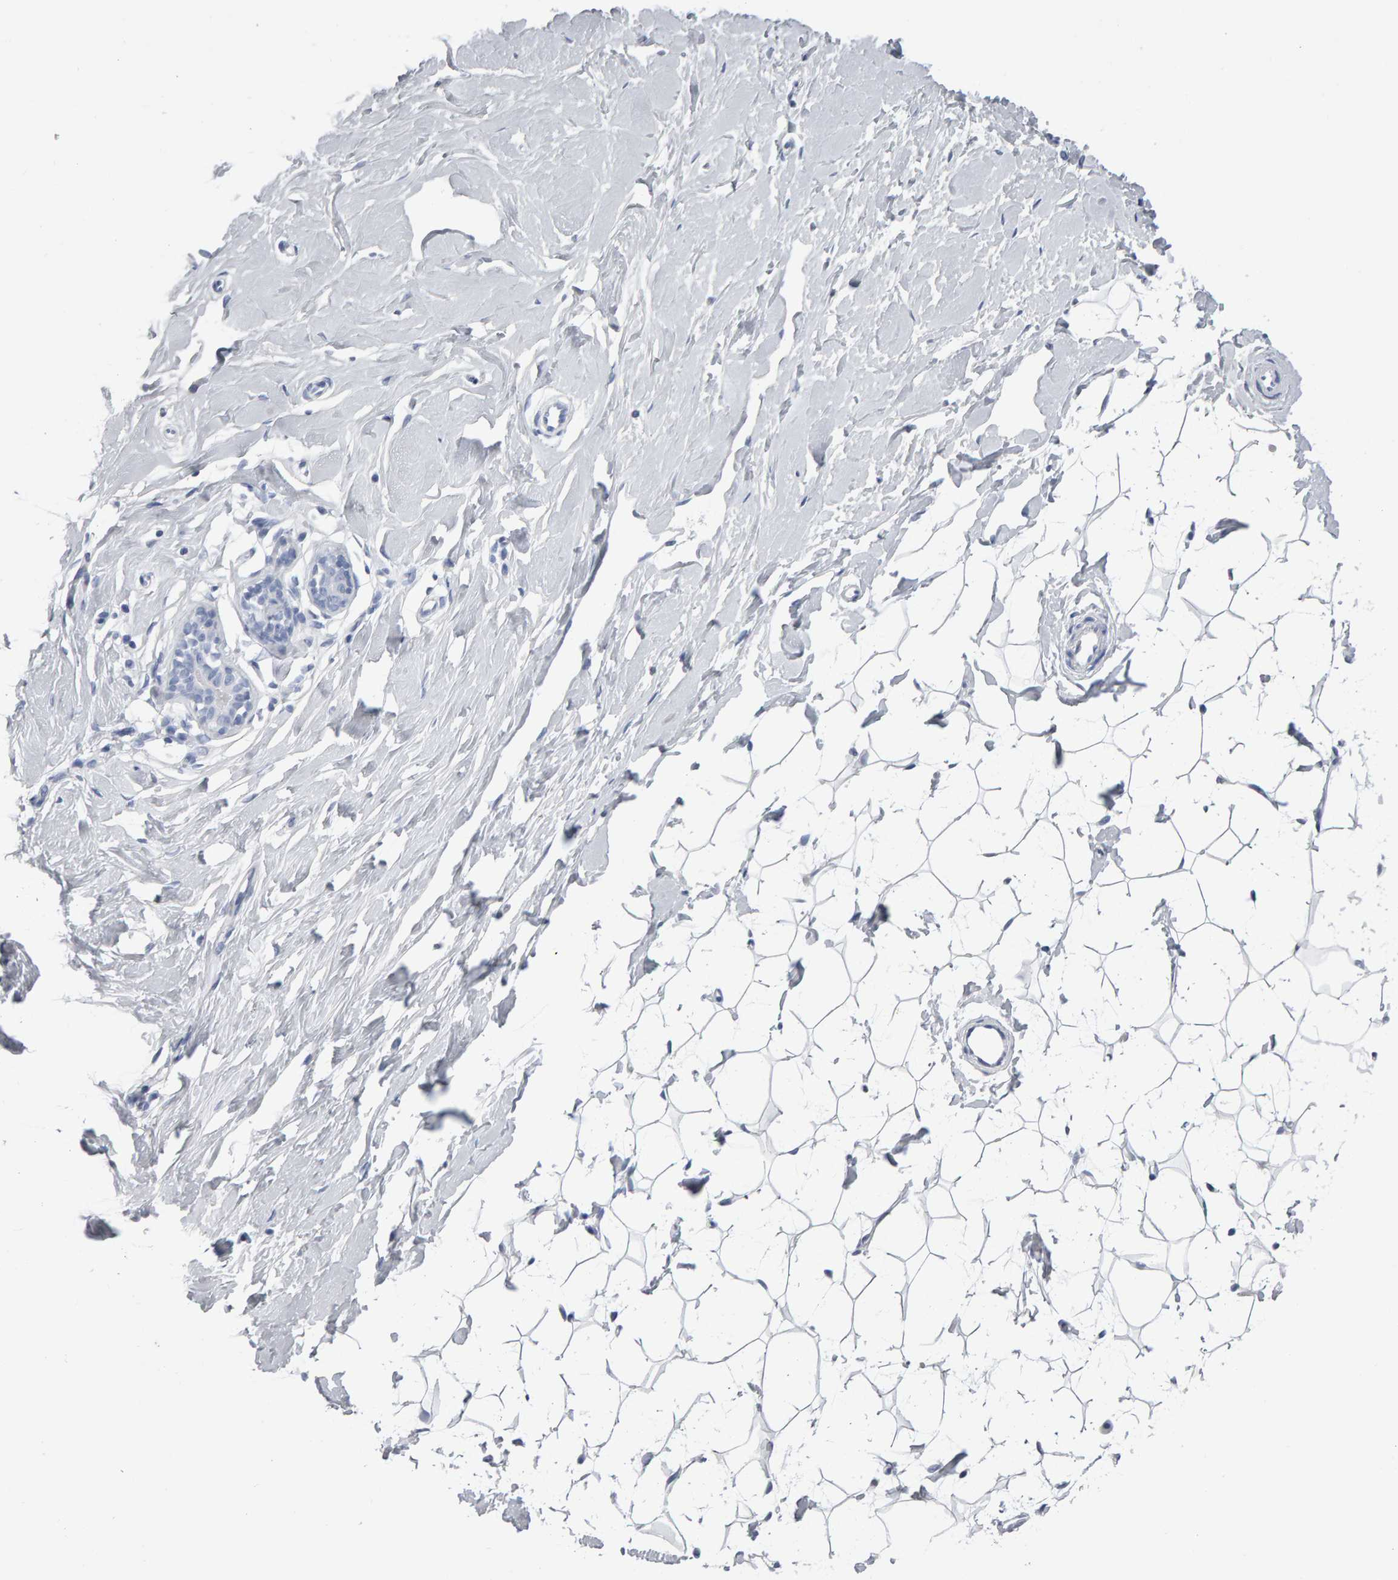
{"staining": {"intensity": "negative", "quantity": "none", "location": "none"}, "tissue": "breast", "cell_type": "Adipocytes", "image_type": "normal", "snomed": [{"axis": "morphology", "description": "Normal tissue, NOS"}, {"axis": "topography", "description": "Breast"}], "caption": "Immunohistochemistry (IHC) of unremarkable breast demonstrates no expression in adipocytes.", "gene": "NCDN", "patient": {"sex": "female", "age": 23}}